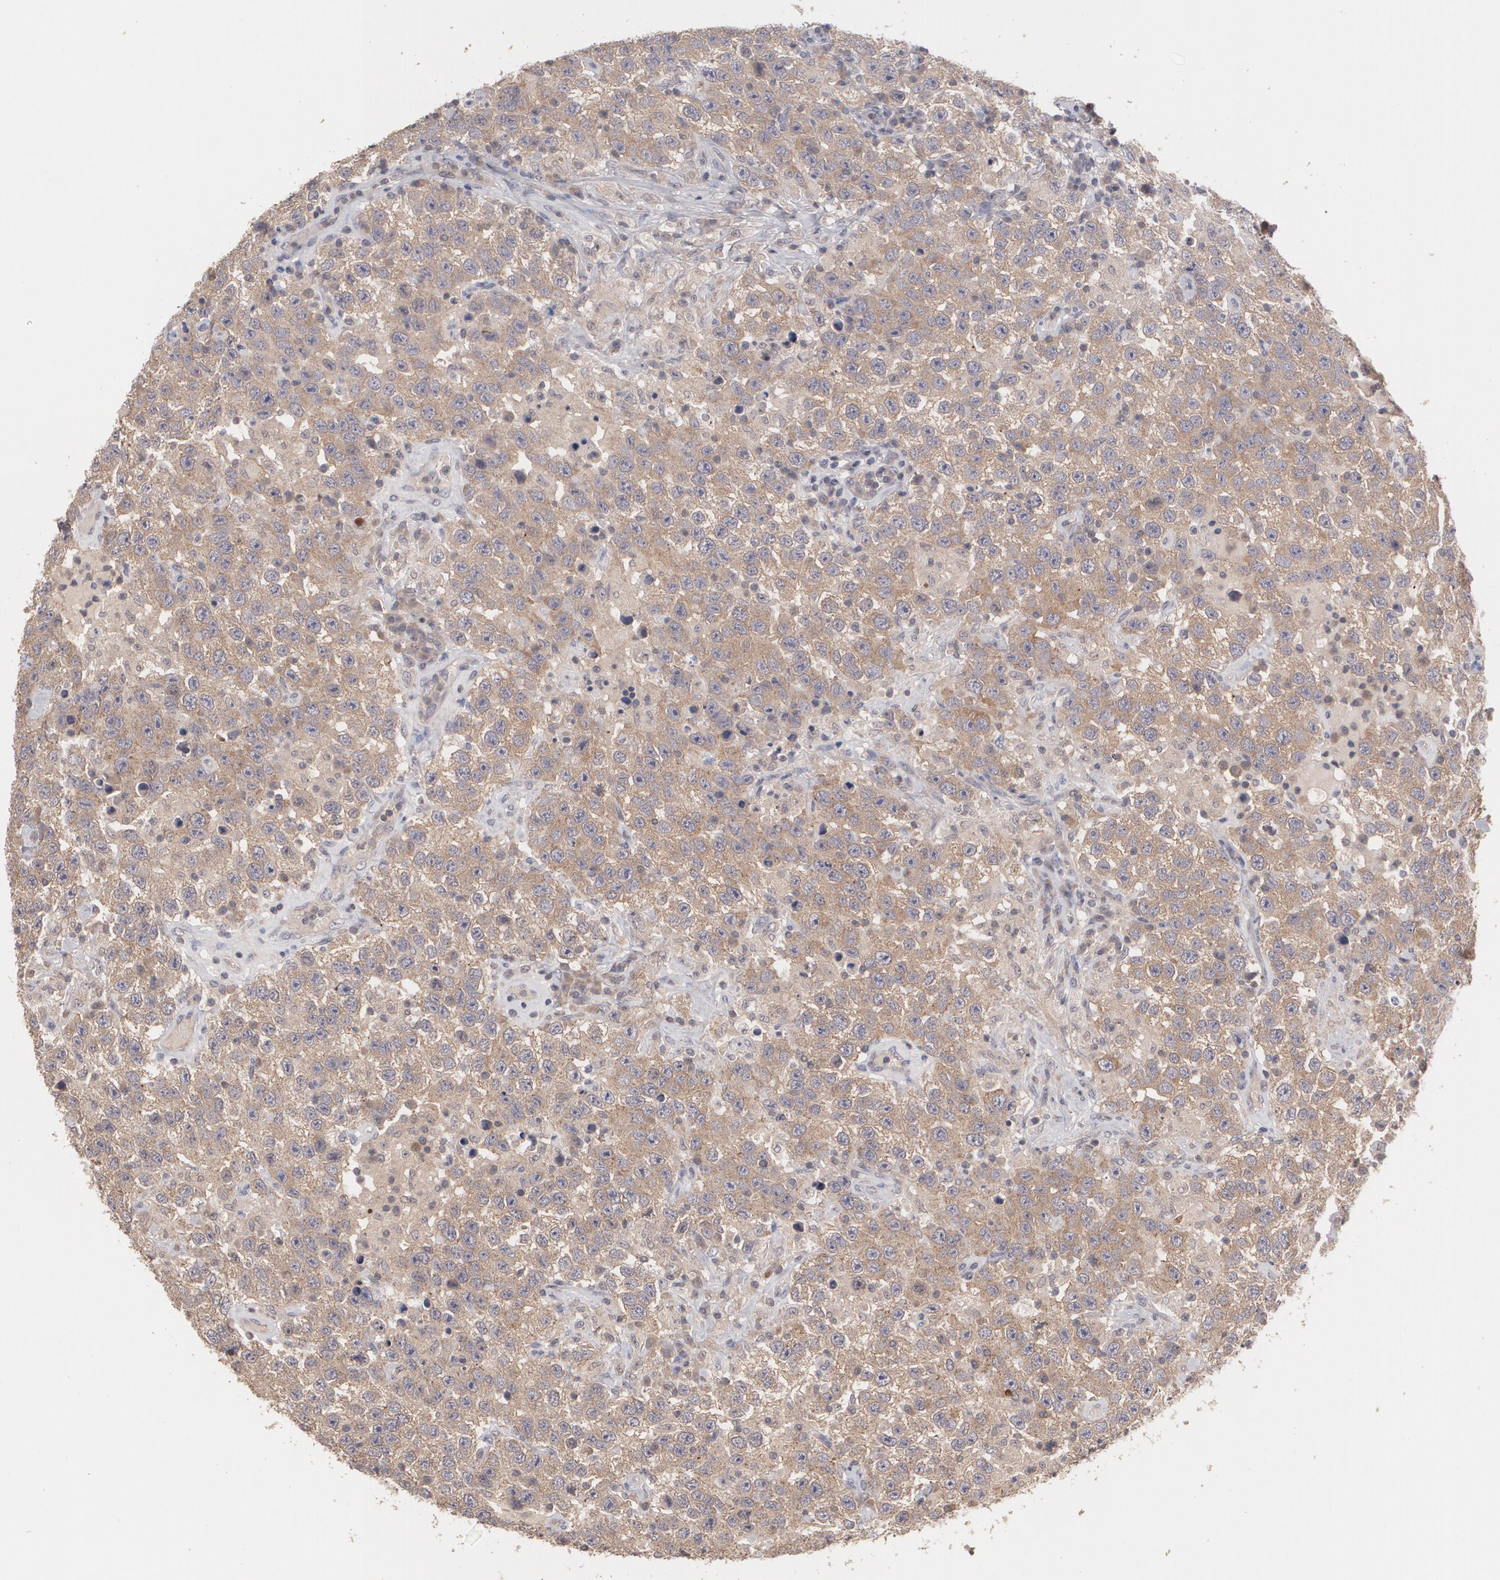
{"staining": {"intensity": "strong", "quantity": ">75%", "location": "cytoplasmic/membranous"}, "tissue": "testis cancer", "cell_type": "Tumor cells", "image_type": "cancer", "snomed": [{"axis": "morphology", "description": "Seminoma, NOS"}, {"axis": "topography", "description": "Testis"}], "caption": "Testis cancer stained for a protein displays strong cytoplasmic/membranous positivity in tumor cells.", "gene": "ARF6", "patient": {"sex": "male", "age": 41}}